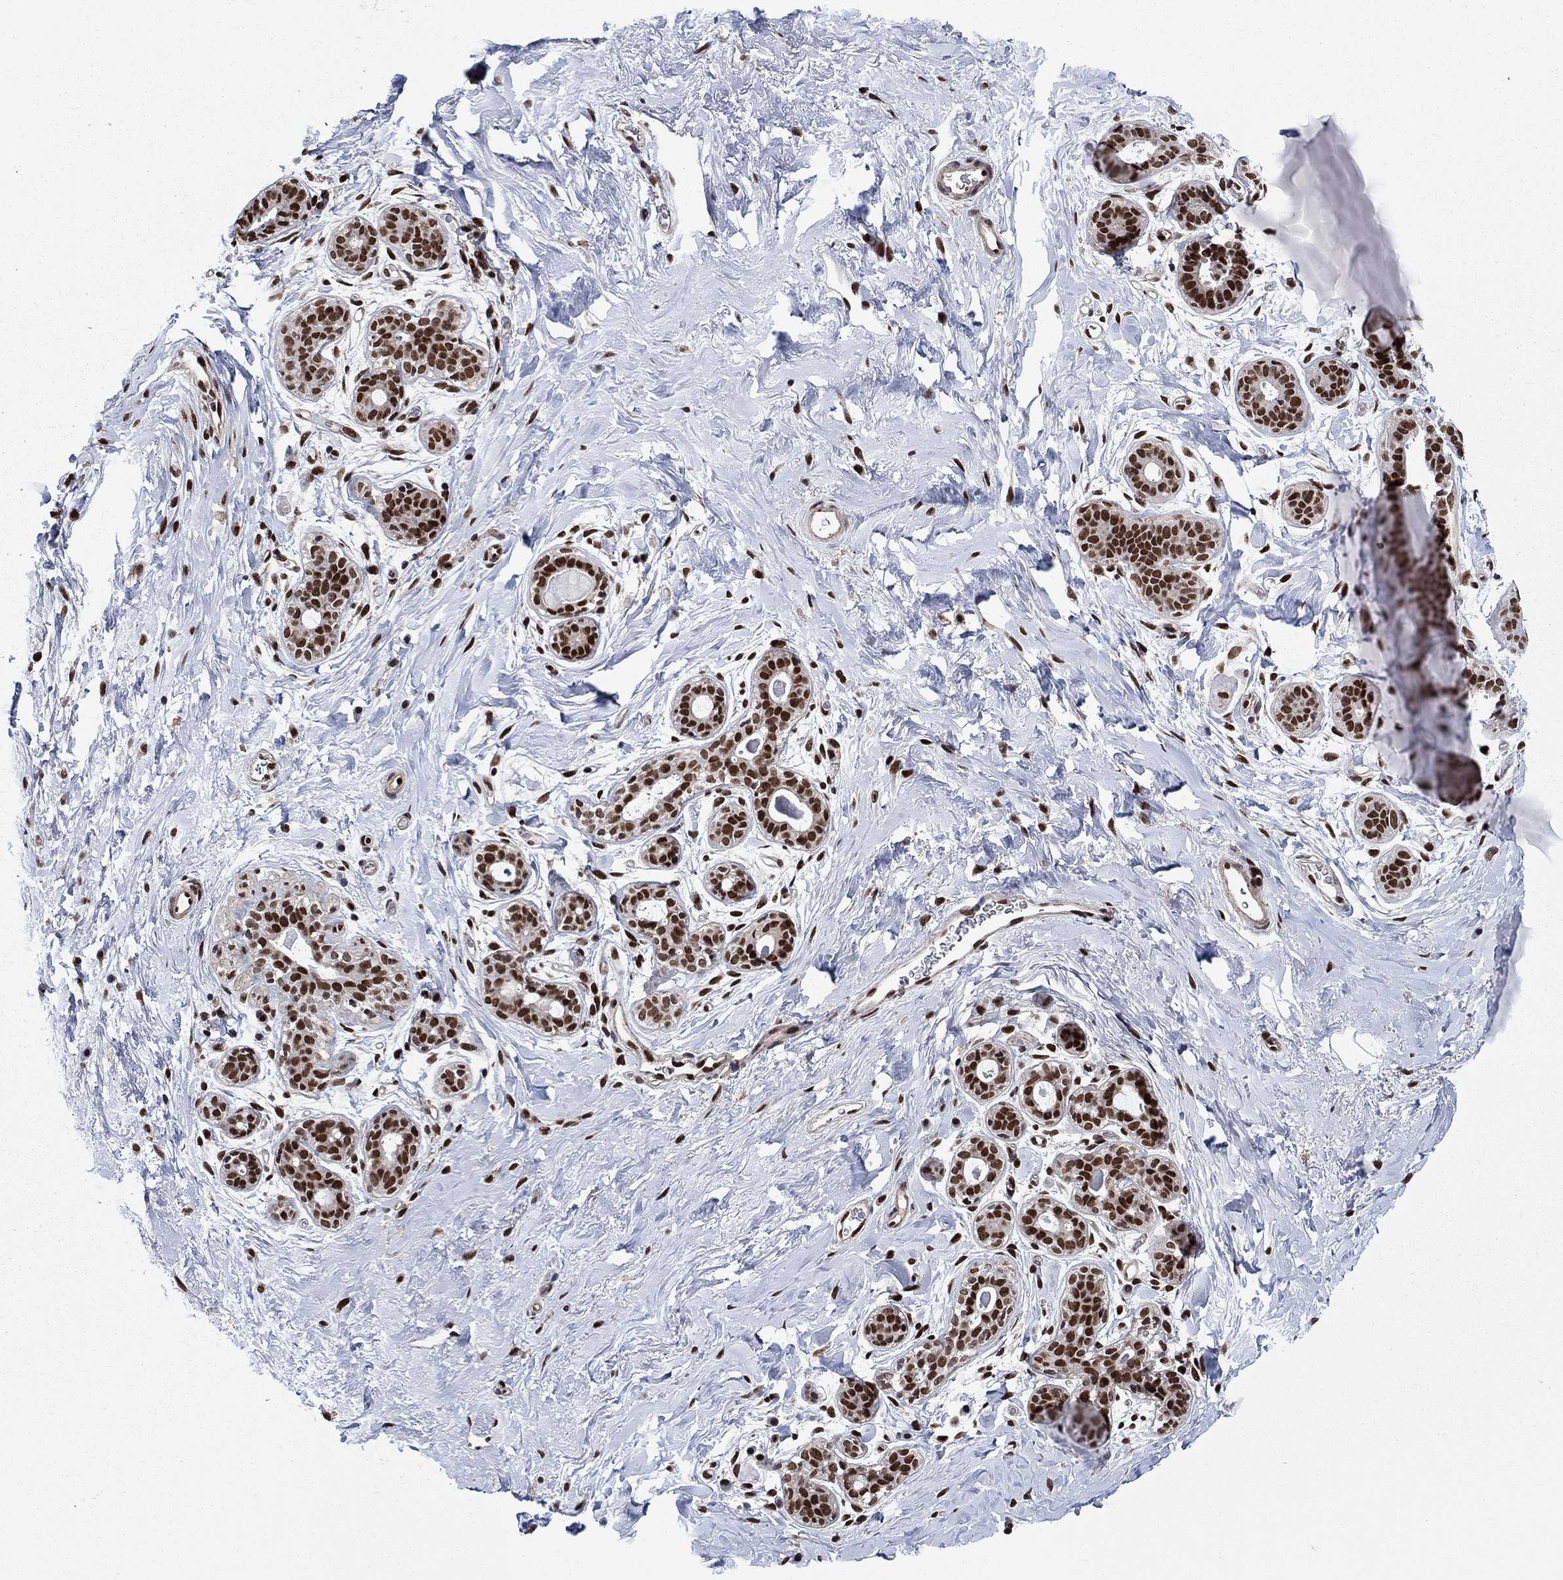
{"staining": {"intensity": "strong", "quantity": ">75%", "location": "nuclear"}, "tissue": "breast", "cell_type": "Glandular cells", "image_type": "normal", "snomed": [{"axis": "morphology", "description": "Normal tissue, NOS"}, {"axis": "topography", "description": "Breast"}], "caption": "Breast was stained to show a protein in brown. There is high levels of strong nuclear expression in about >75% of glandular cells. Nuclei are stained in blue.", "gene": "RPRD1B", "patient": {"sex": "female", "age": 43}}